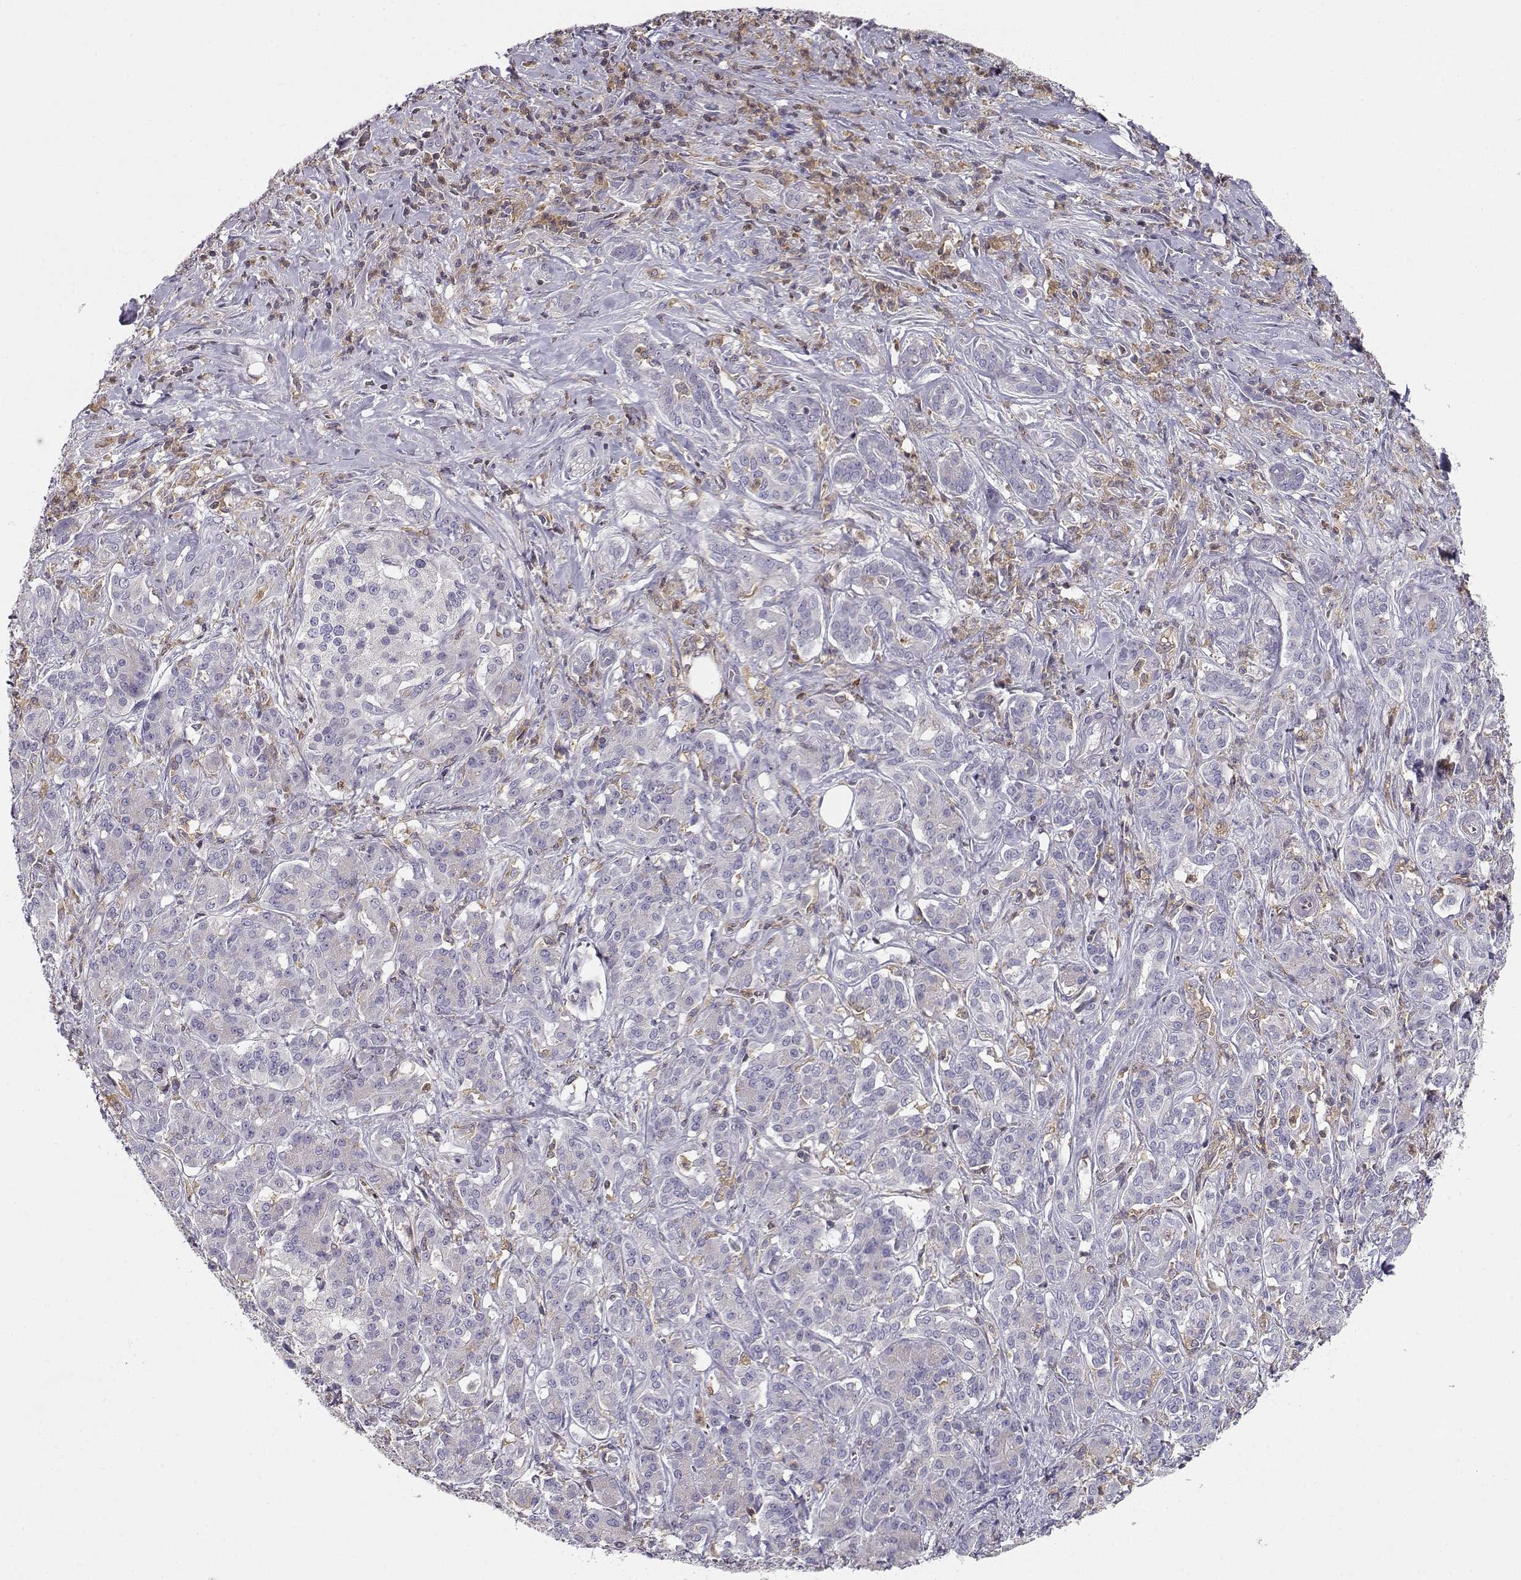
{"staining": {"intensity": "negative", "quantity": "none", "location": "none"}, "tissue": "pancreatic cancer", "cell_type": "Tumor cells", "image_type": "cancer", "snomed": [{"axis": "morphology", "description": "Normal tissue, NOS"}, {"axis": "morphology", "description": "Inflammation, NOS"}, {"axis": "morphology", "description": "Adenocarcinoma, NOS"}, {"axis": "topography", "description": "Pancreas"}], "caption": "The immunohistochemistry micrograph has no significant positivity in tumor cells of pancreatic cancer (adenocarcinoma) tissue.", "gene": "VAV1", "patient": {"sex": "male", "age": 57}}